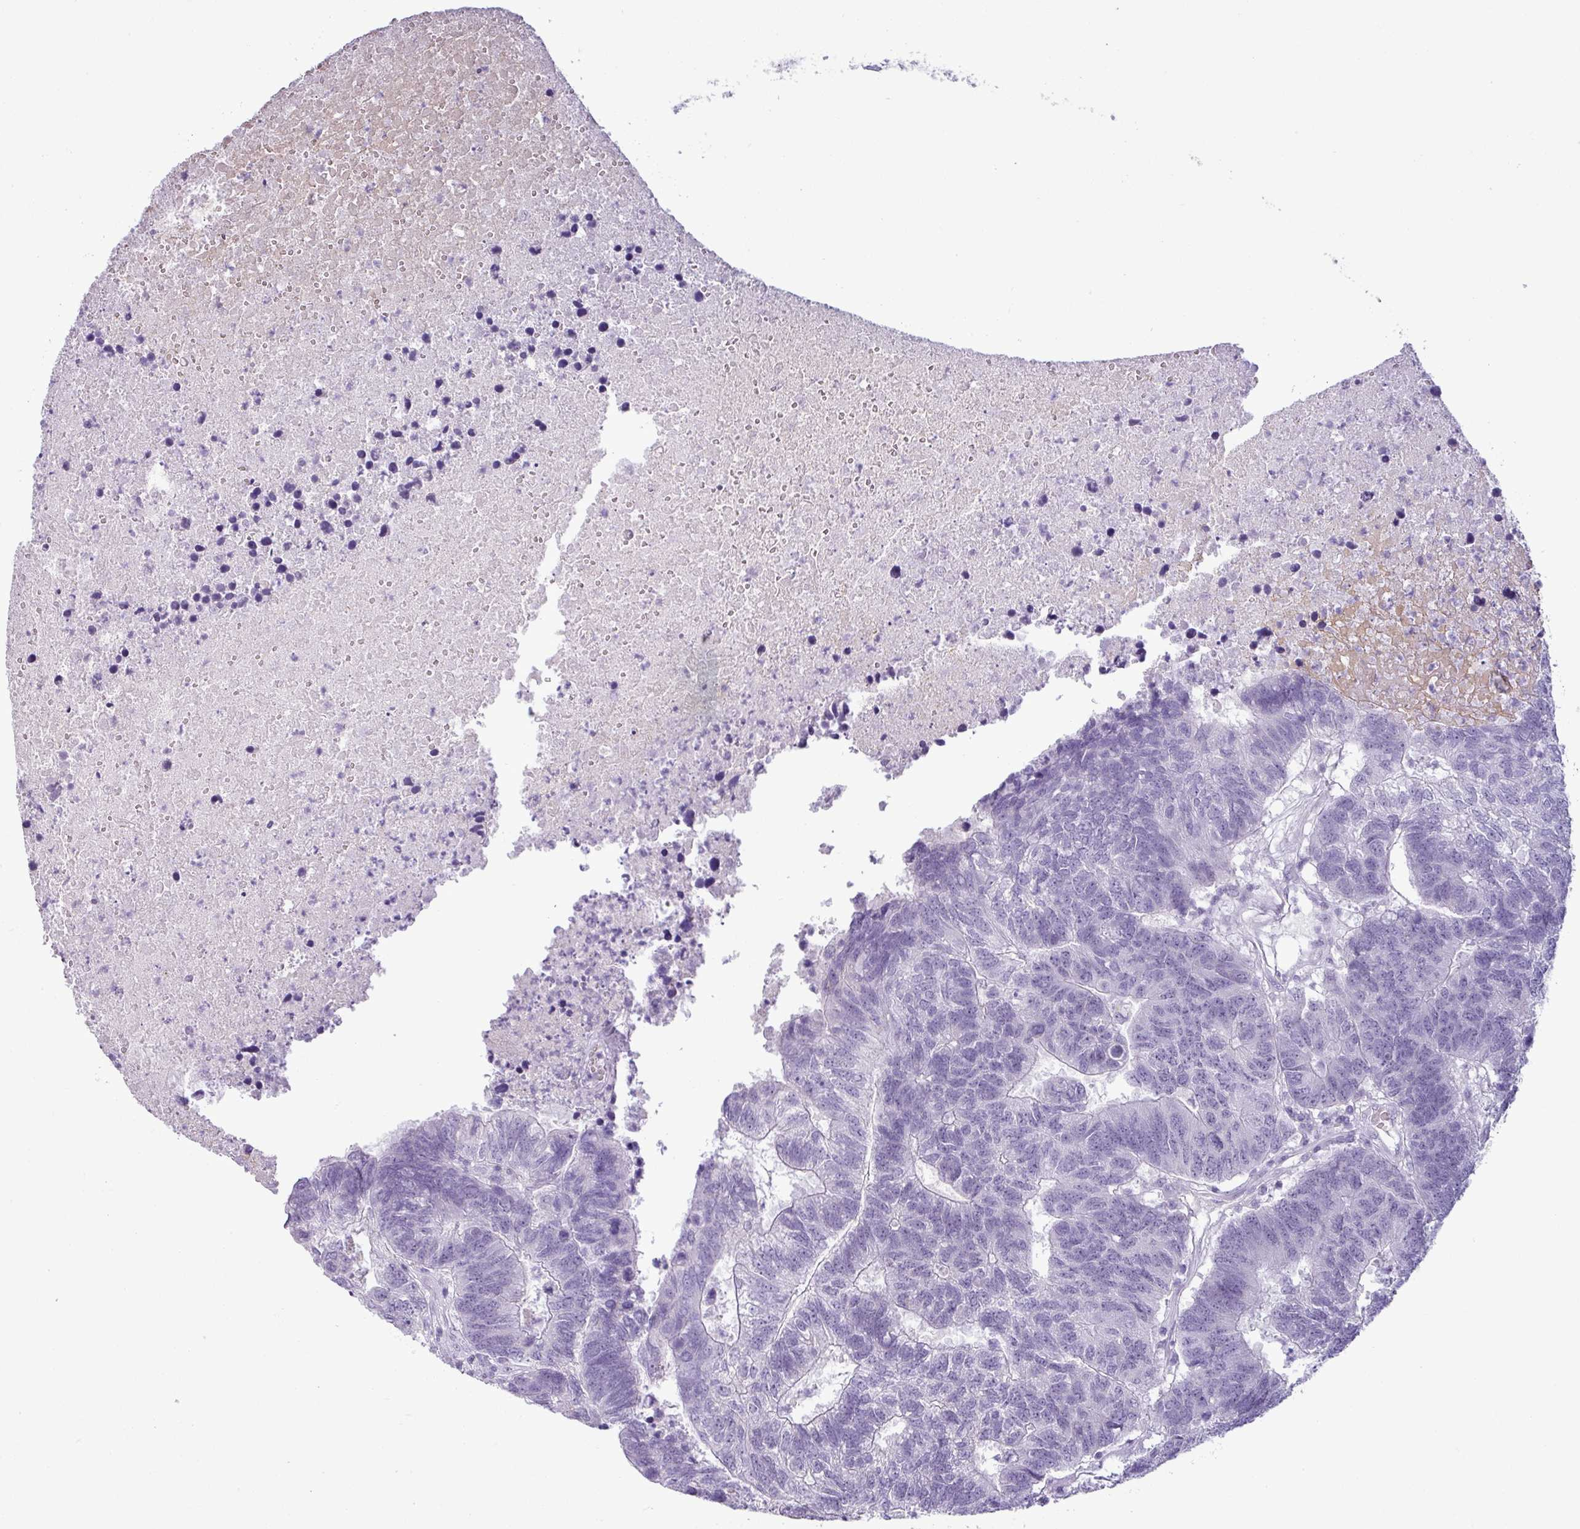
{"staining": {"intensity": "negative", "quantity": "none", "location": "none"}, "tissue": "colorectal cancer", "cell_type": "Tumor cells", "image_type": "cancer", "snomed": [{"axis": "morphology", "description": "Adenocarcinoma, NOS"}, {"axis": "topography", "description": "Colon"}], "caption": "Image shows no protein positivity in tumor cells of colorectal adenocarcinoma tissue.", "gene": "CDH16", "patient": {"sex": "female", "age": 48}}